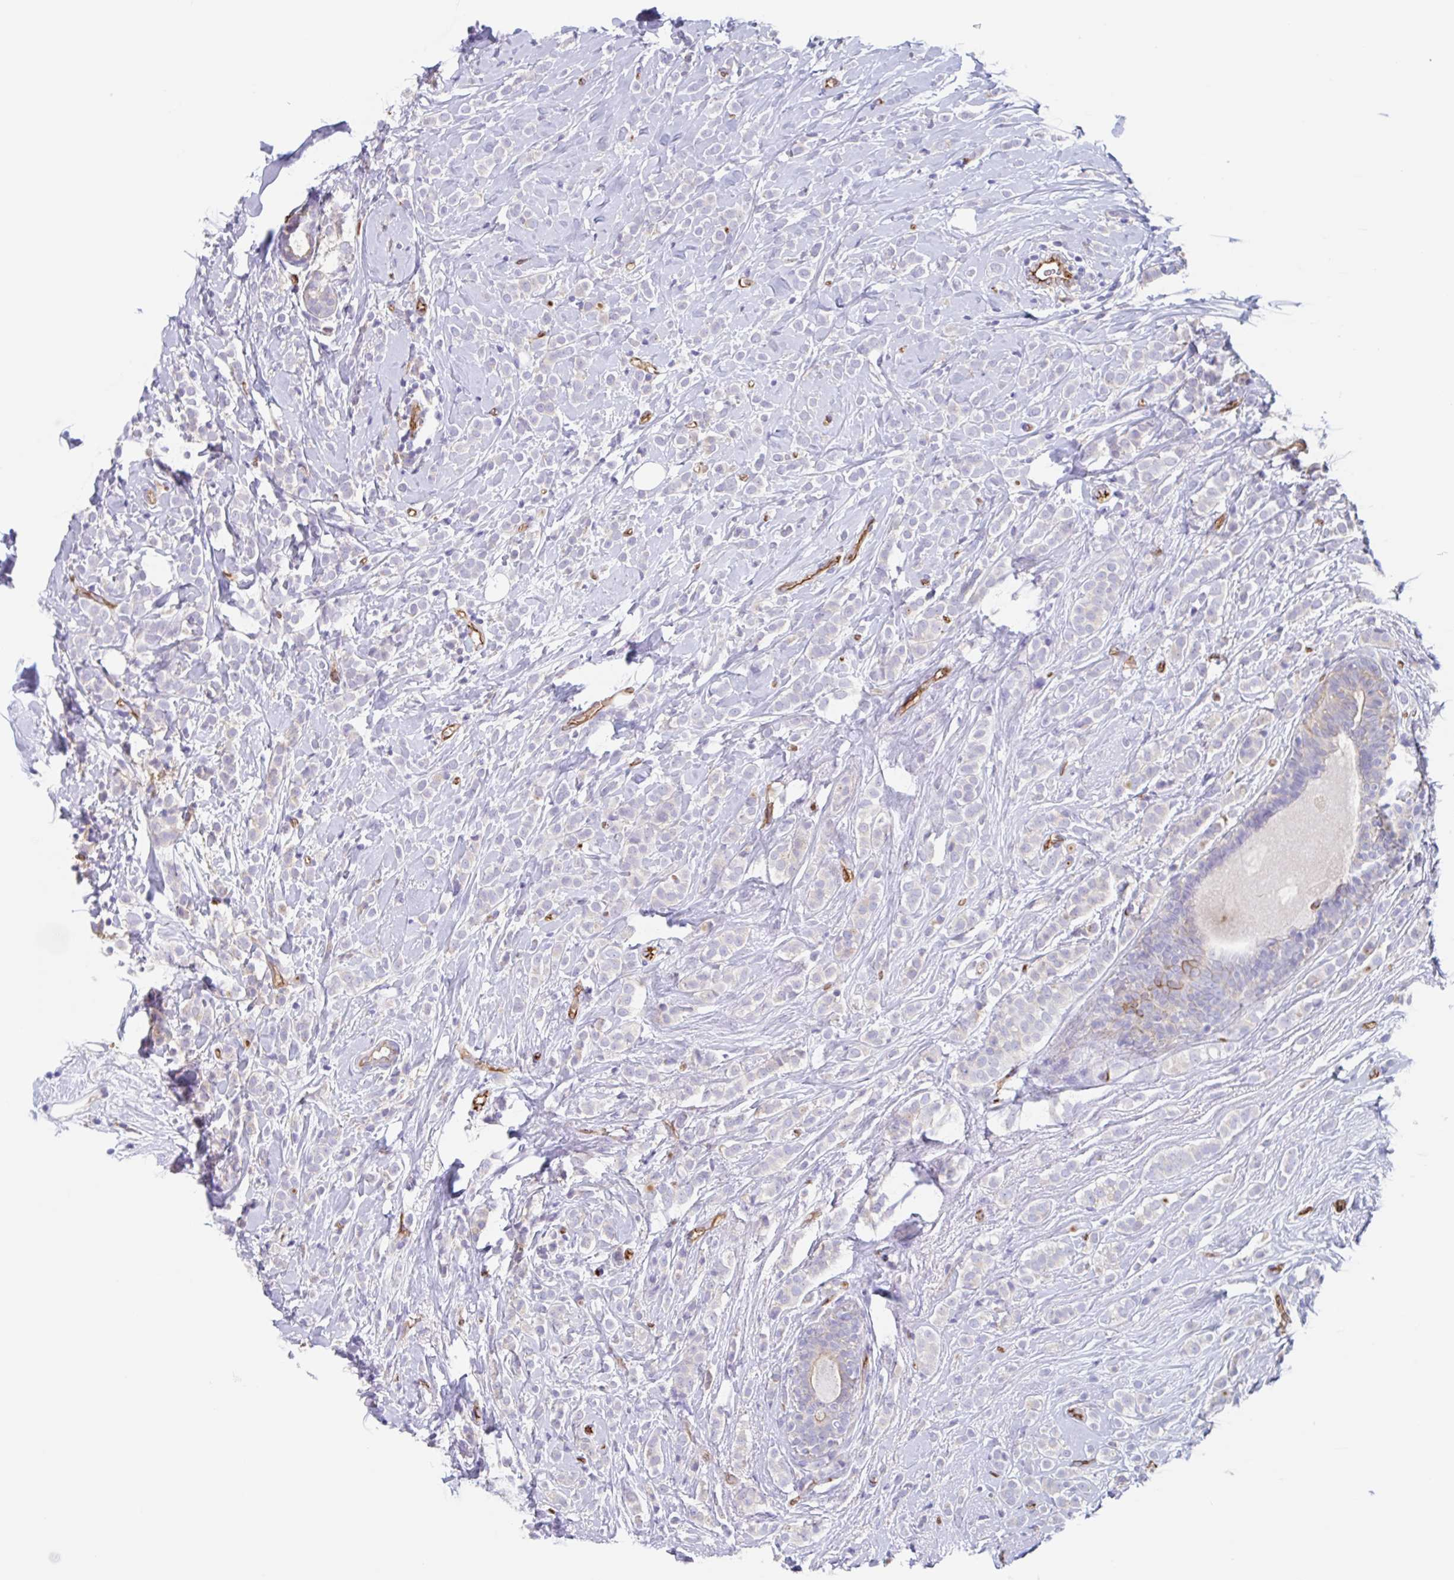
{"staining": {"intensity": "negative", "quantity": "none", "location": "none"}, "tissue": "breast cancer", "cell_type": "Tumor cells", "image_type": "cancer", "snomed": [{"axis": "morphology", "description": "Lobular carcinoma"}, {"axis": "topography", "description": "Breast"}], "caption": "Breast lobular carcinoma stained for a protein using IHC reveals no staining tumor cells.", "gene": "EHD4", "patient": {"sex": "female", "age": 49}}